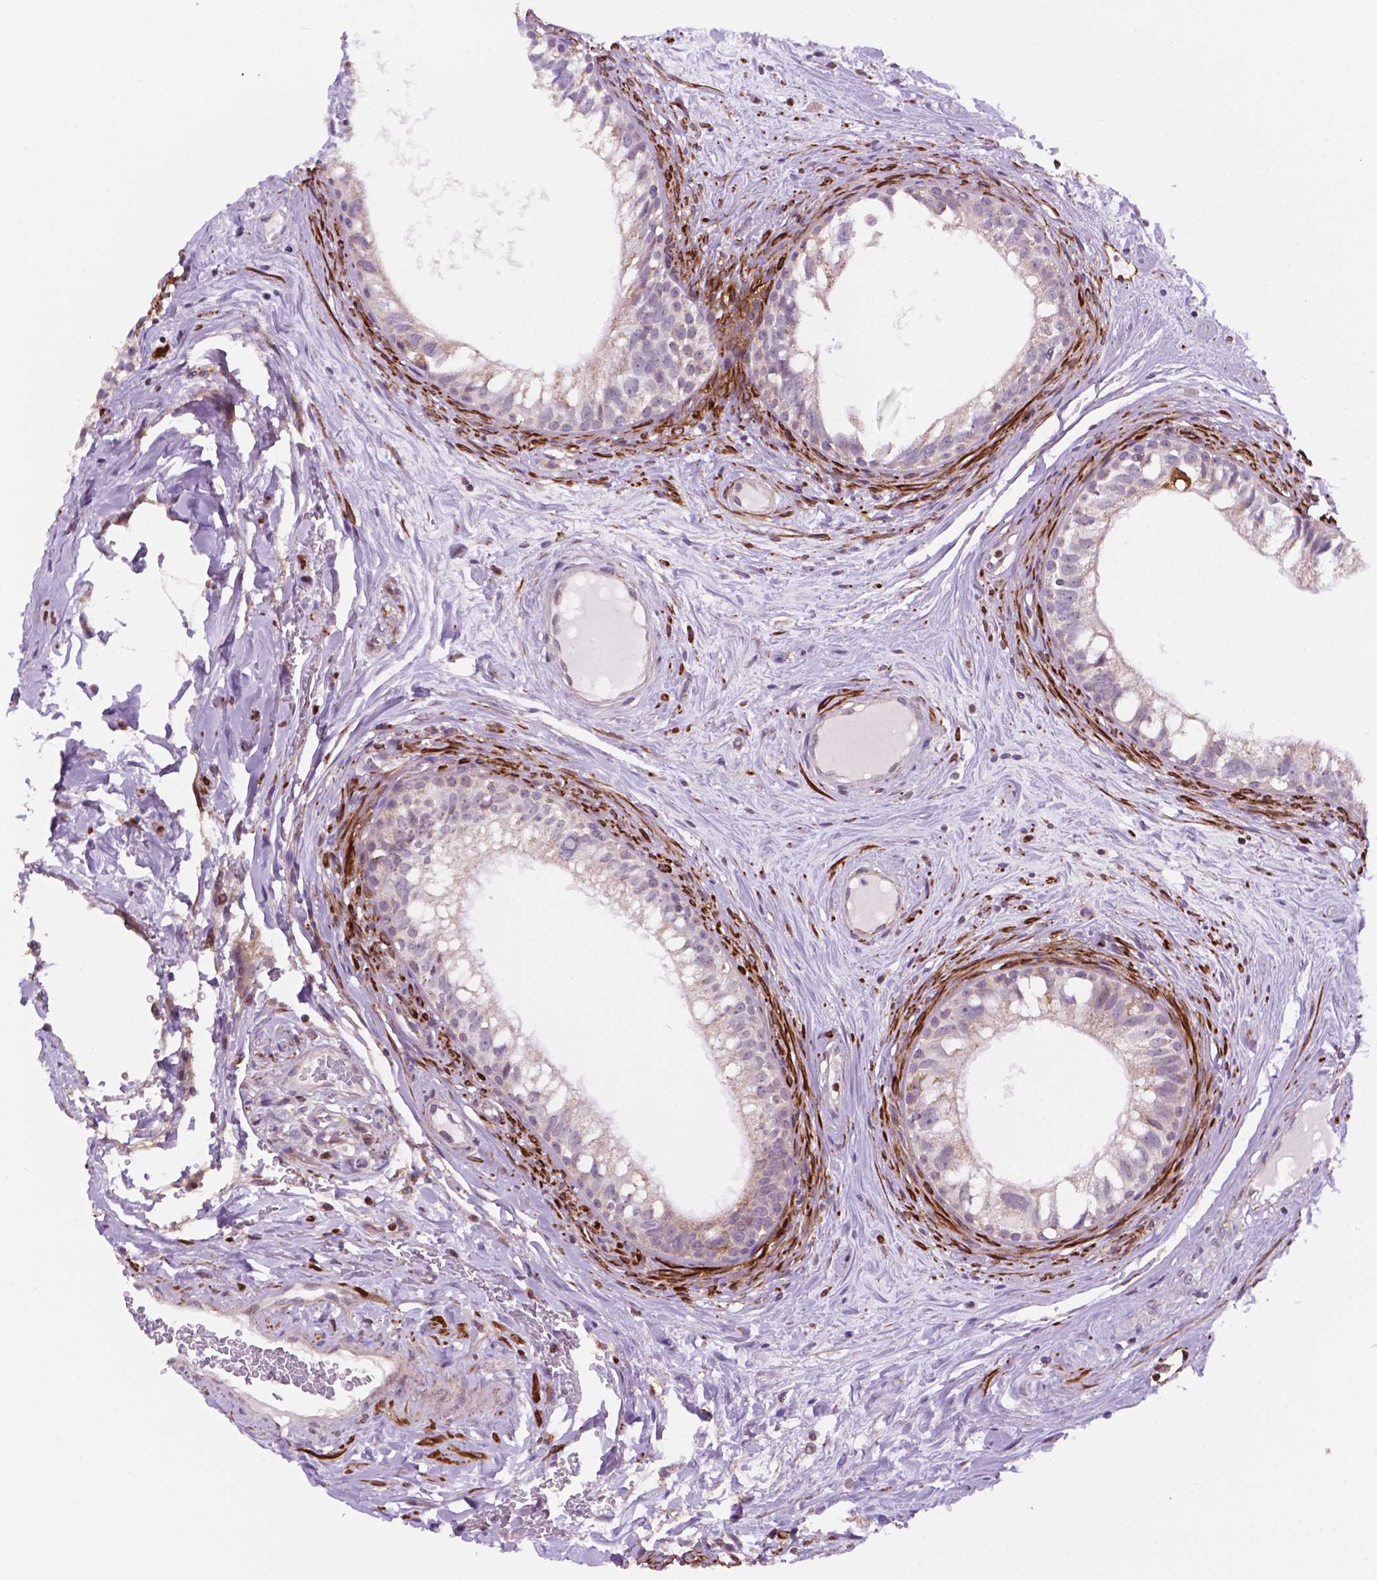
{"staining": {"intensity": "weak", "quantity": "<25%", "location": "cytoplasmic/membranous"}, "tissue": "epididymis", "cell_type": "Glandular cells", "image_type": "normal", "snomed": [{"axis": "morphology", "description": "Normal tissue, NOS"}, {"axis": "topography", "description": "Epididymis"}], "caption": "Immunohistochemistry (IHC) photomicrograph of benign epididymis stained for a protein (brown), which exhibits no positivity in glandular cells. (IHC, brightfield microscopy, high magnification).", "gene": "GEMIN4", "patient": {"sex": "male", "age": 59}}